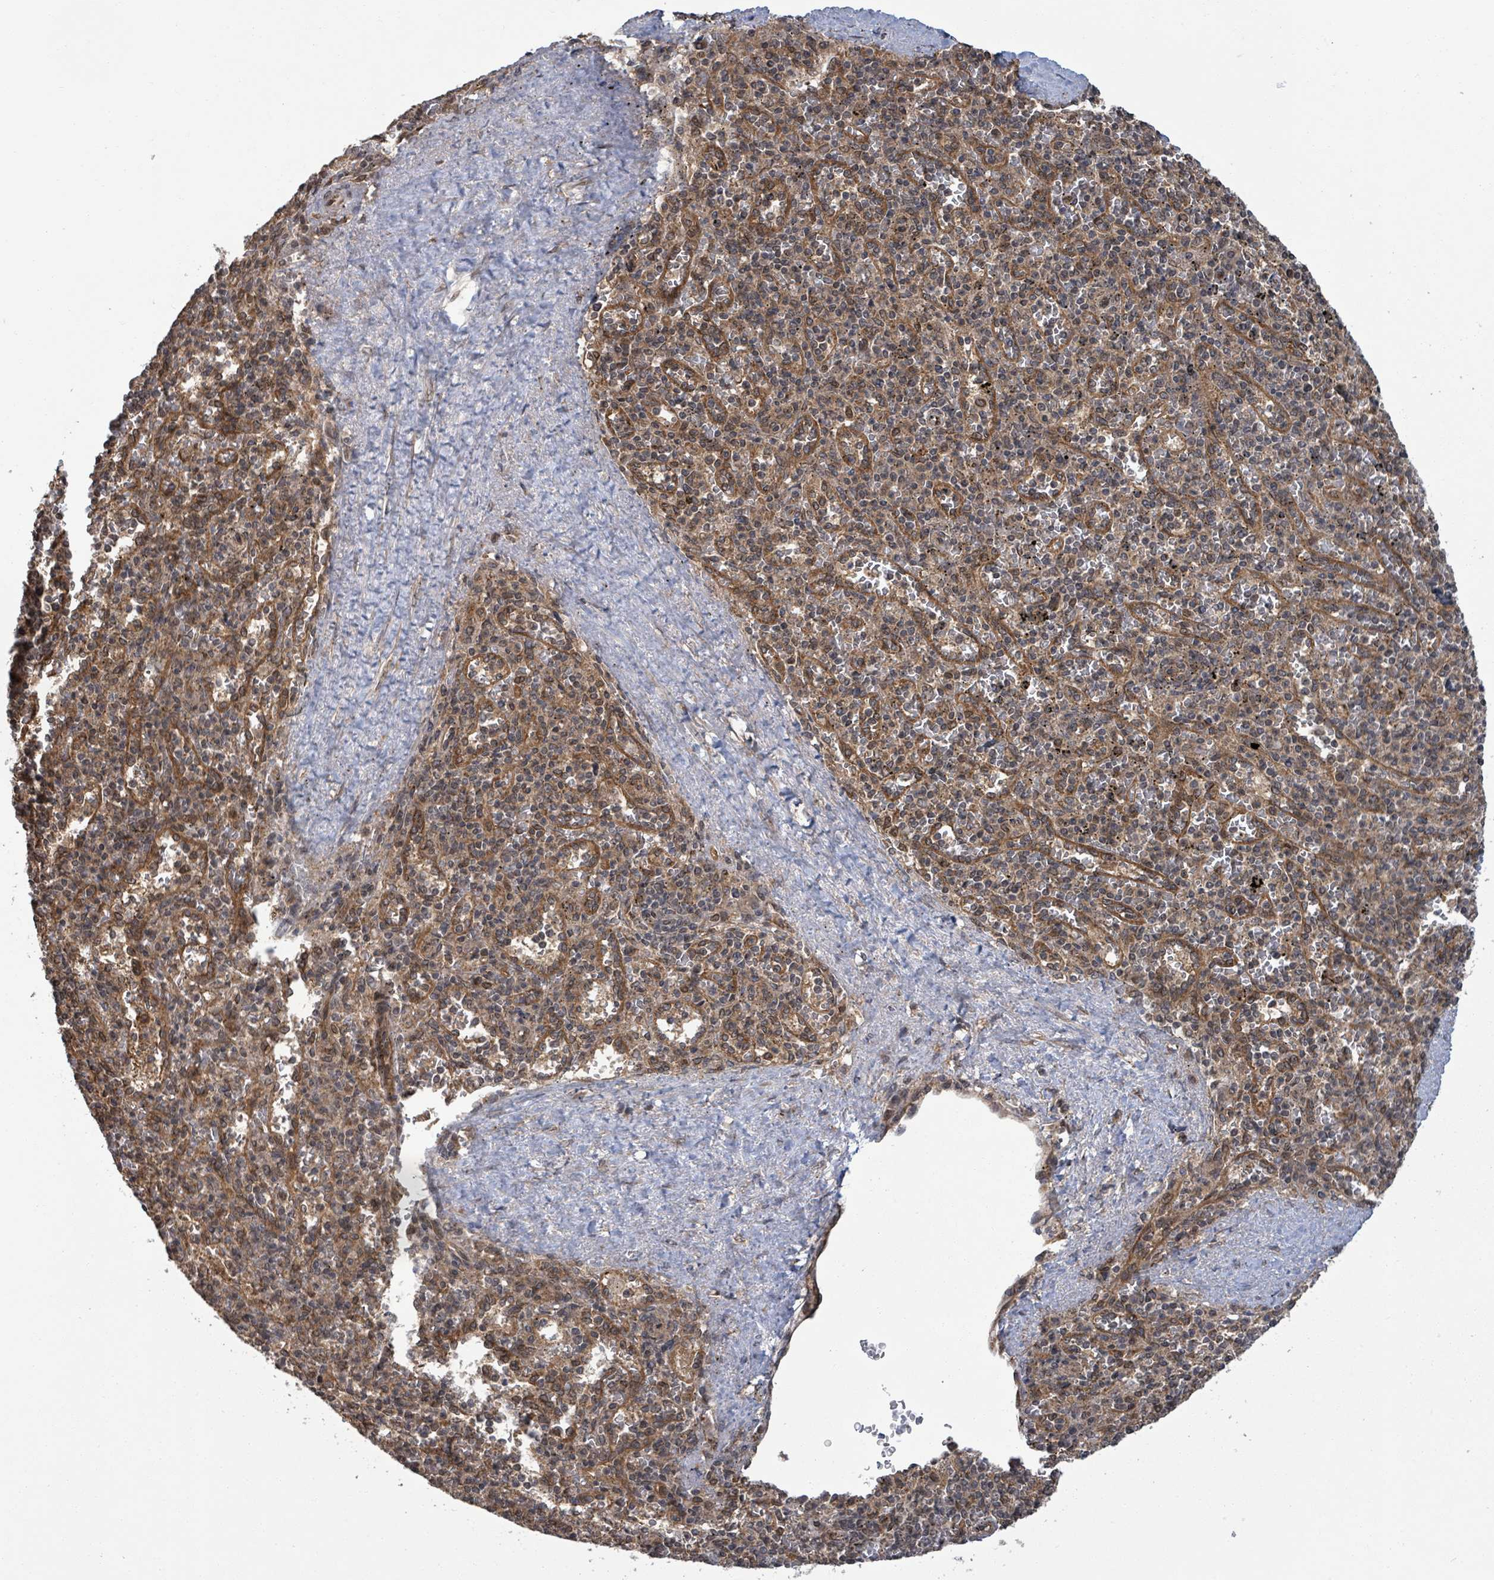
{"staining": {"intensity": "weak", "quantity": "25%-75%", "location": "cytoplasmic/membranous"}, "tissue": "spleen", "cell_type": "Cells in red pulp", "image_type": "normal", "snomed": [{"axis": "morphology", "description": "Normal tissue, NOS"}, {"axis": "topography", "description": "Spleen"}], "caption": "Protein expression analysis of normal human spleen reveals weak cytoplasmic/membranous staining in about 25%-75% of cells in red pulp. The staining is performed using DAB (3,3'-diaminobenzidine) brown chromogen to label protein expression. The nuclei are counter-stained blue using hematoxylin.", "gene": "ENSG00000256500", "patient": {"sex": "male", "age": 82}}